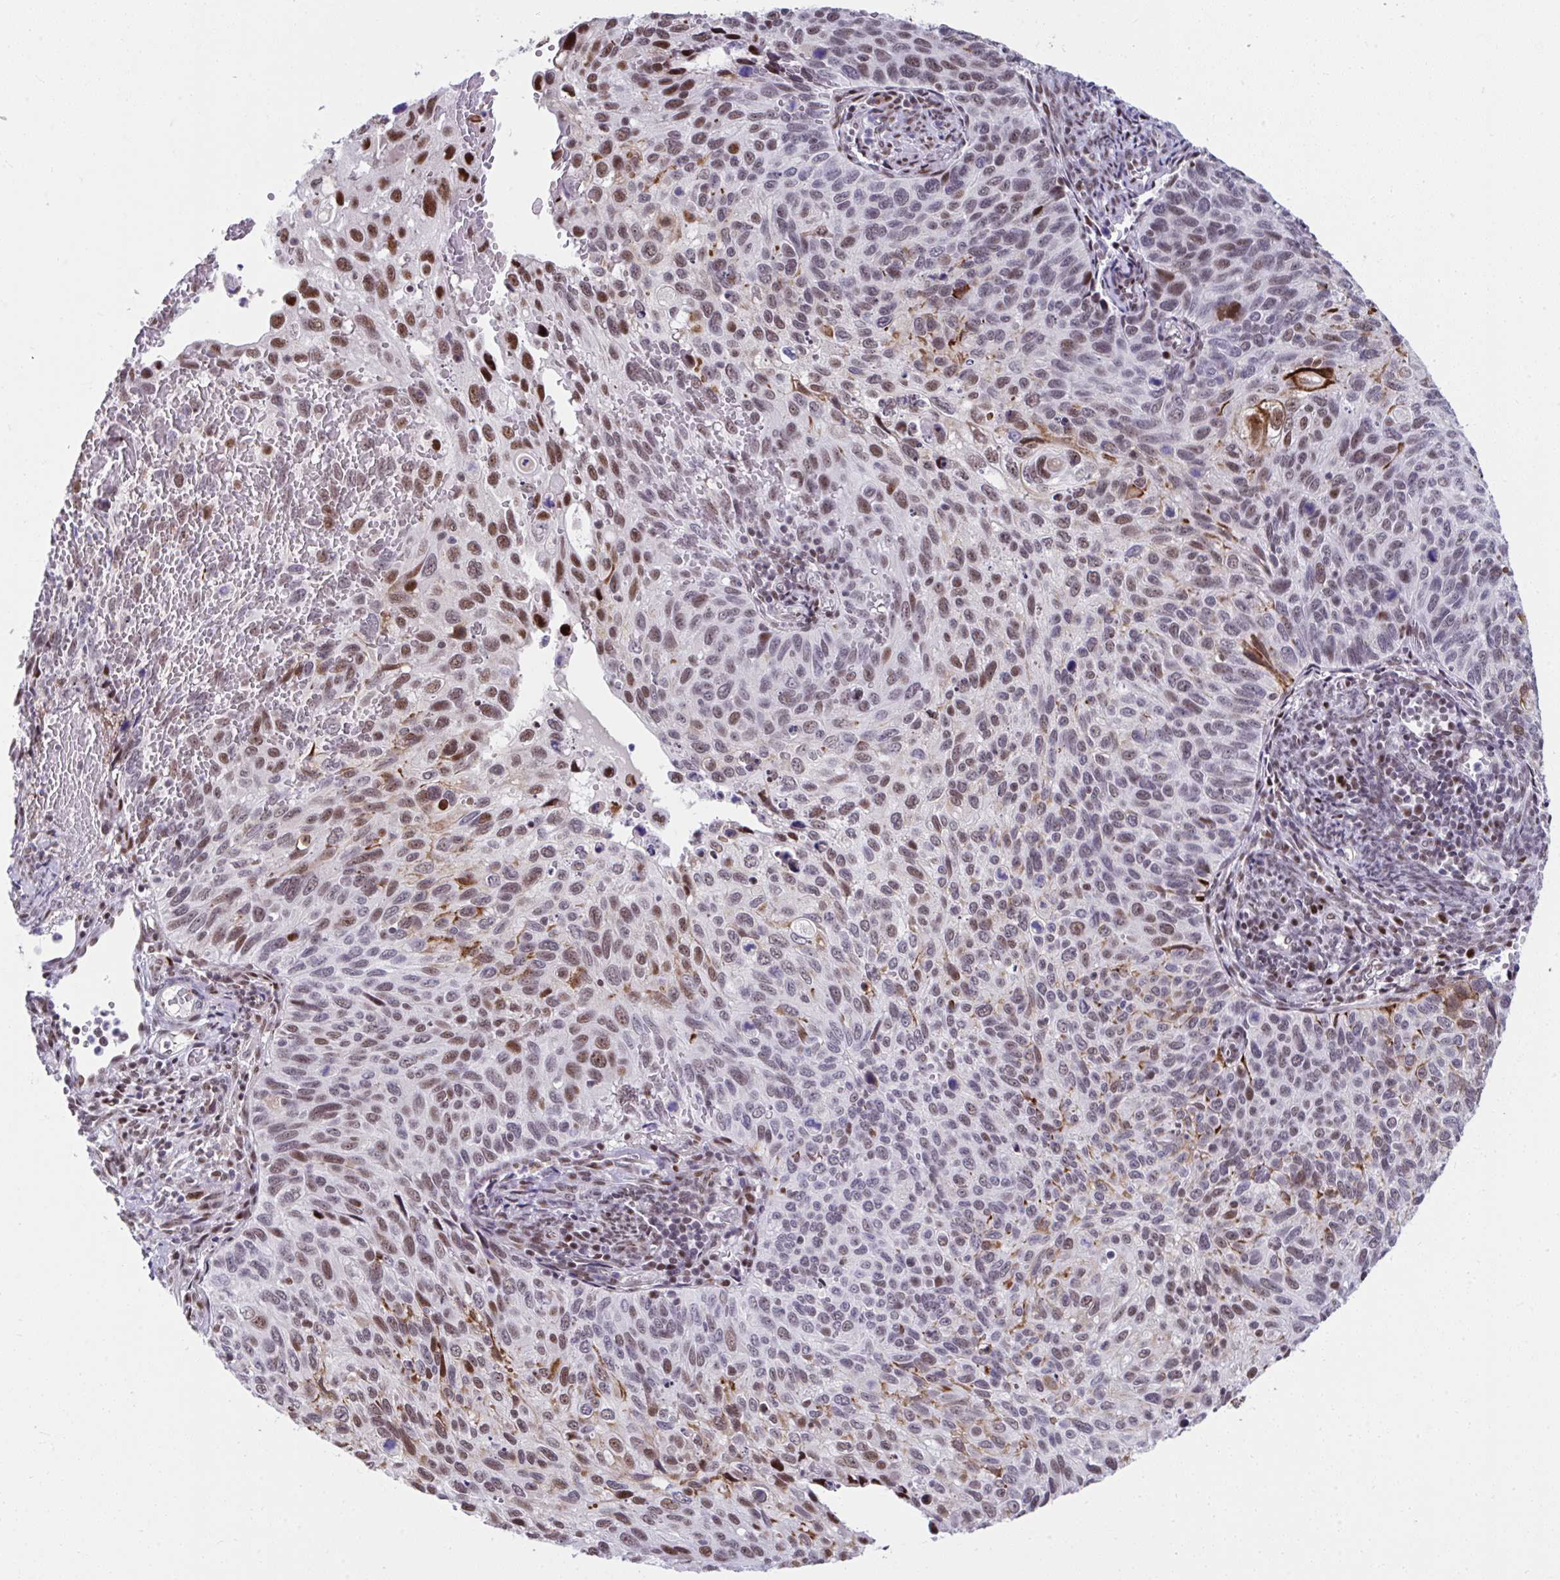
{"staining": {"intensity": "moderate", "quantity": "25%-75%", "location": "nuclear"}, "tissue": "cervical cancer", "cell_type": "Tumor cells", "image_type": "cancer", "snomed": [{"axis": "morphology", "description": "Squamous cell carcinoma, NOS"}, {"axis": "topography", "description": "Cervix"}], "caption": "Moderate nuclear expression is seen in about 25%-75% of tumor cells in cervical squamous cell carcinoma.", "gene": "SLC35C2", "patient": {"sex": "female", "age": 70}}